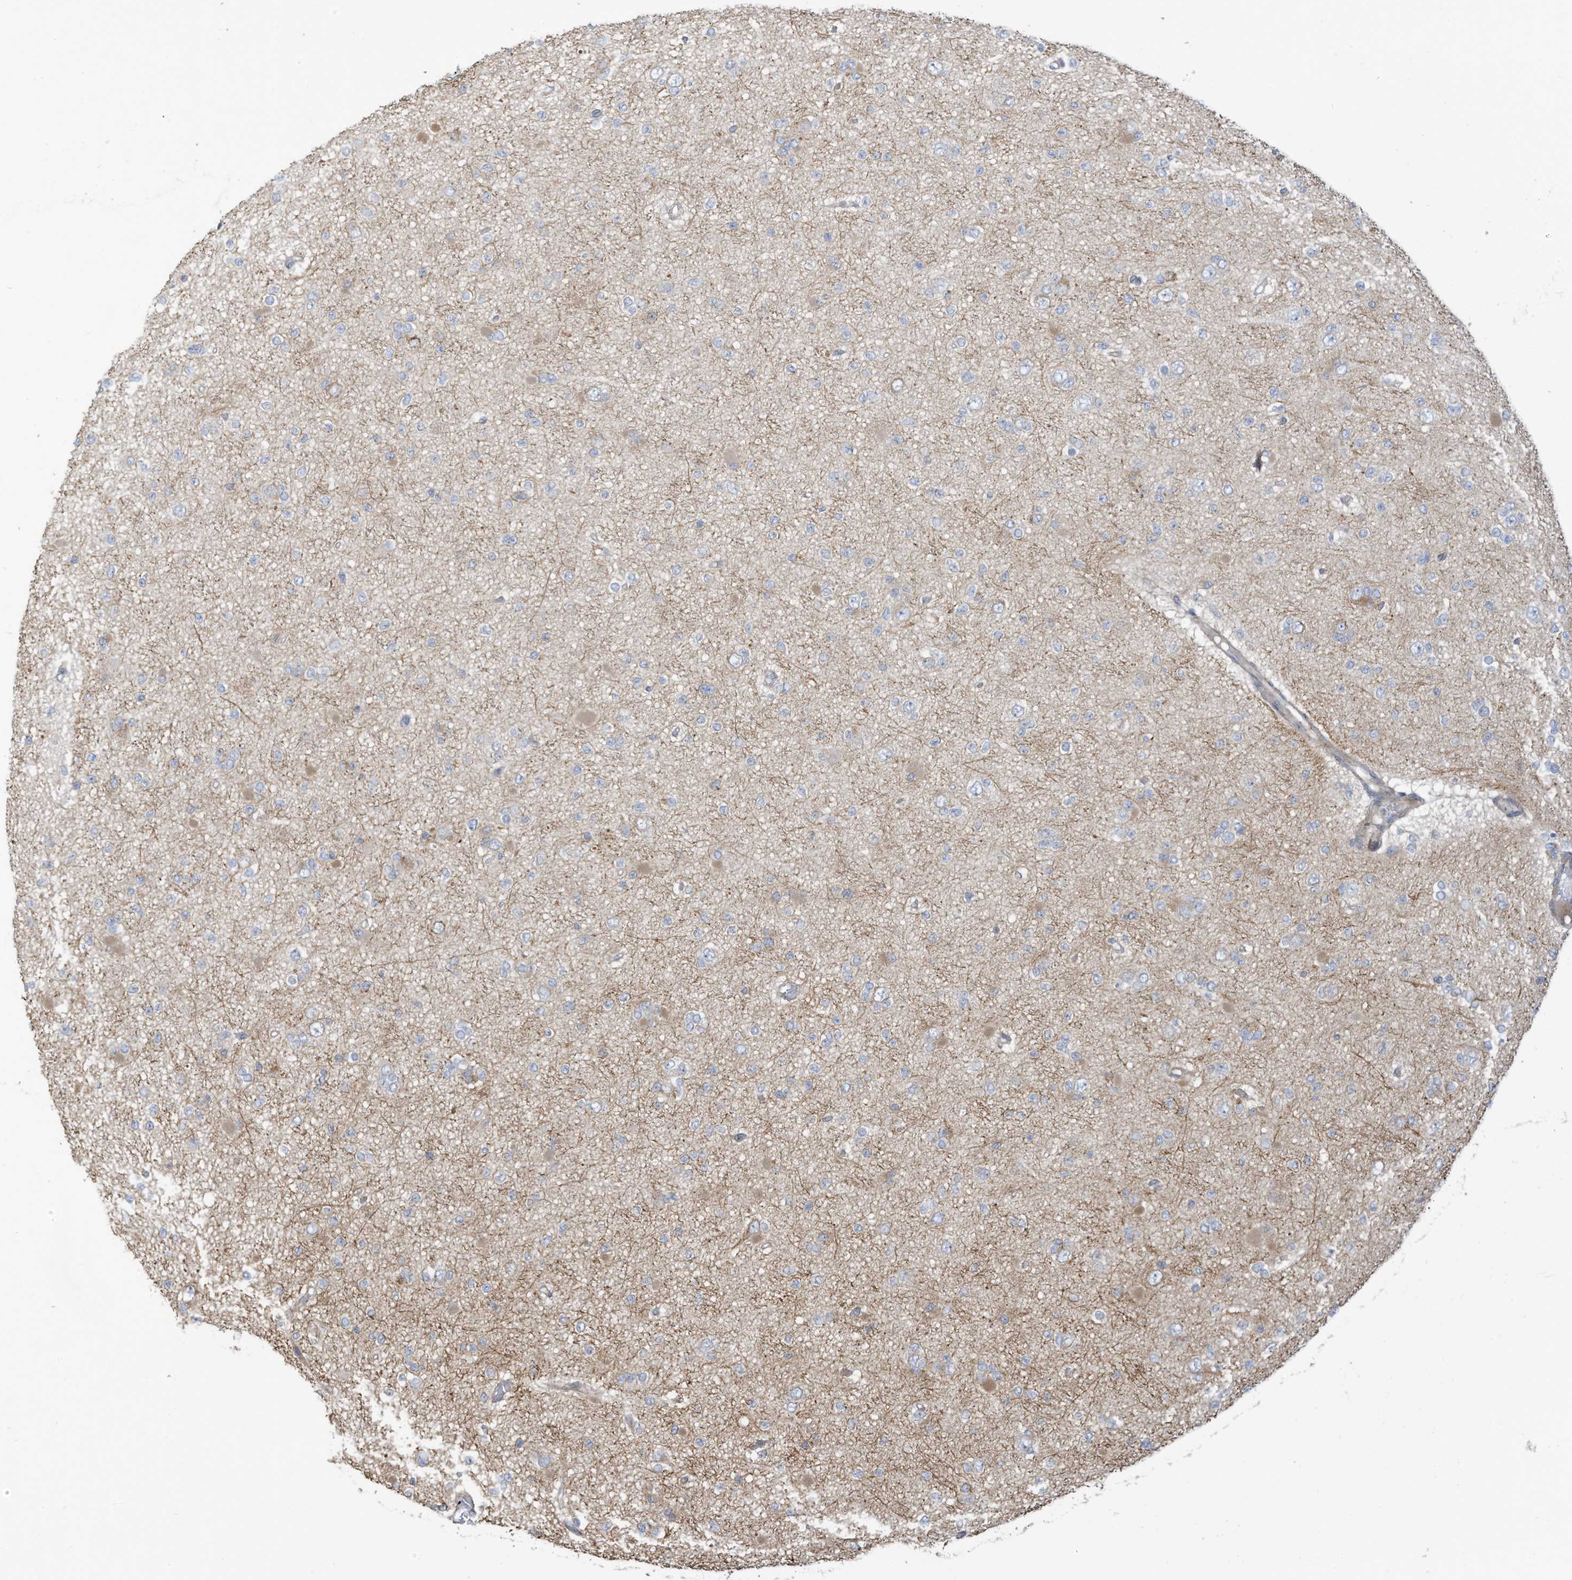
{"staining": {"intensity": "negative", "quantity": "none", "location": "none"}, "tissue": "glioma", "cell_type": "Tumor cells", "image_type": "cancer", "snomed": [{"axis": "morphology", "description": "Glioma, malignant, Low grade"}, {"axis": "topography", "description": "Brain"}], "caption": "Immunohistochemistry image of human glioma stained for a protein (brown), which reveals no positivity in tumor cells. Brightfield microscopy of immunohistochemistry stained with DAB (brown) and hematoxylin (blue), captured at high magnification.", "gene": "GTPBP2", "patient": {"sex": "female", "age": 22}}